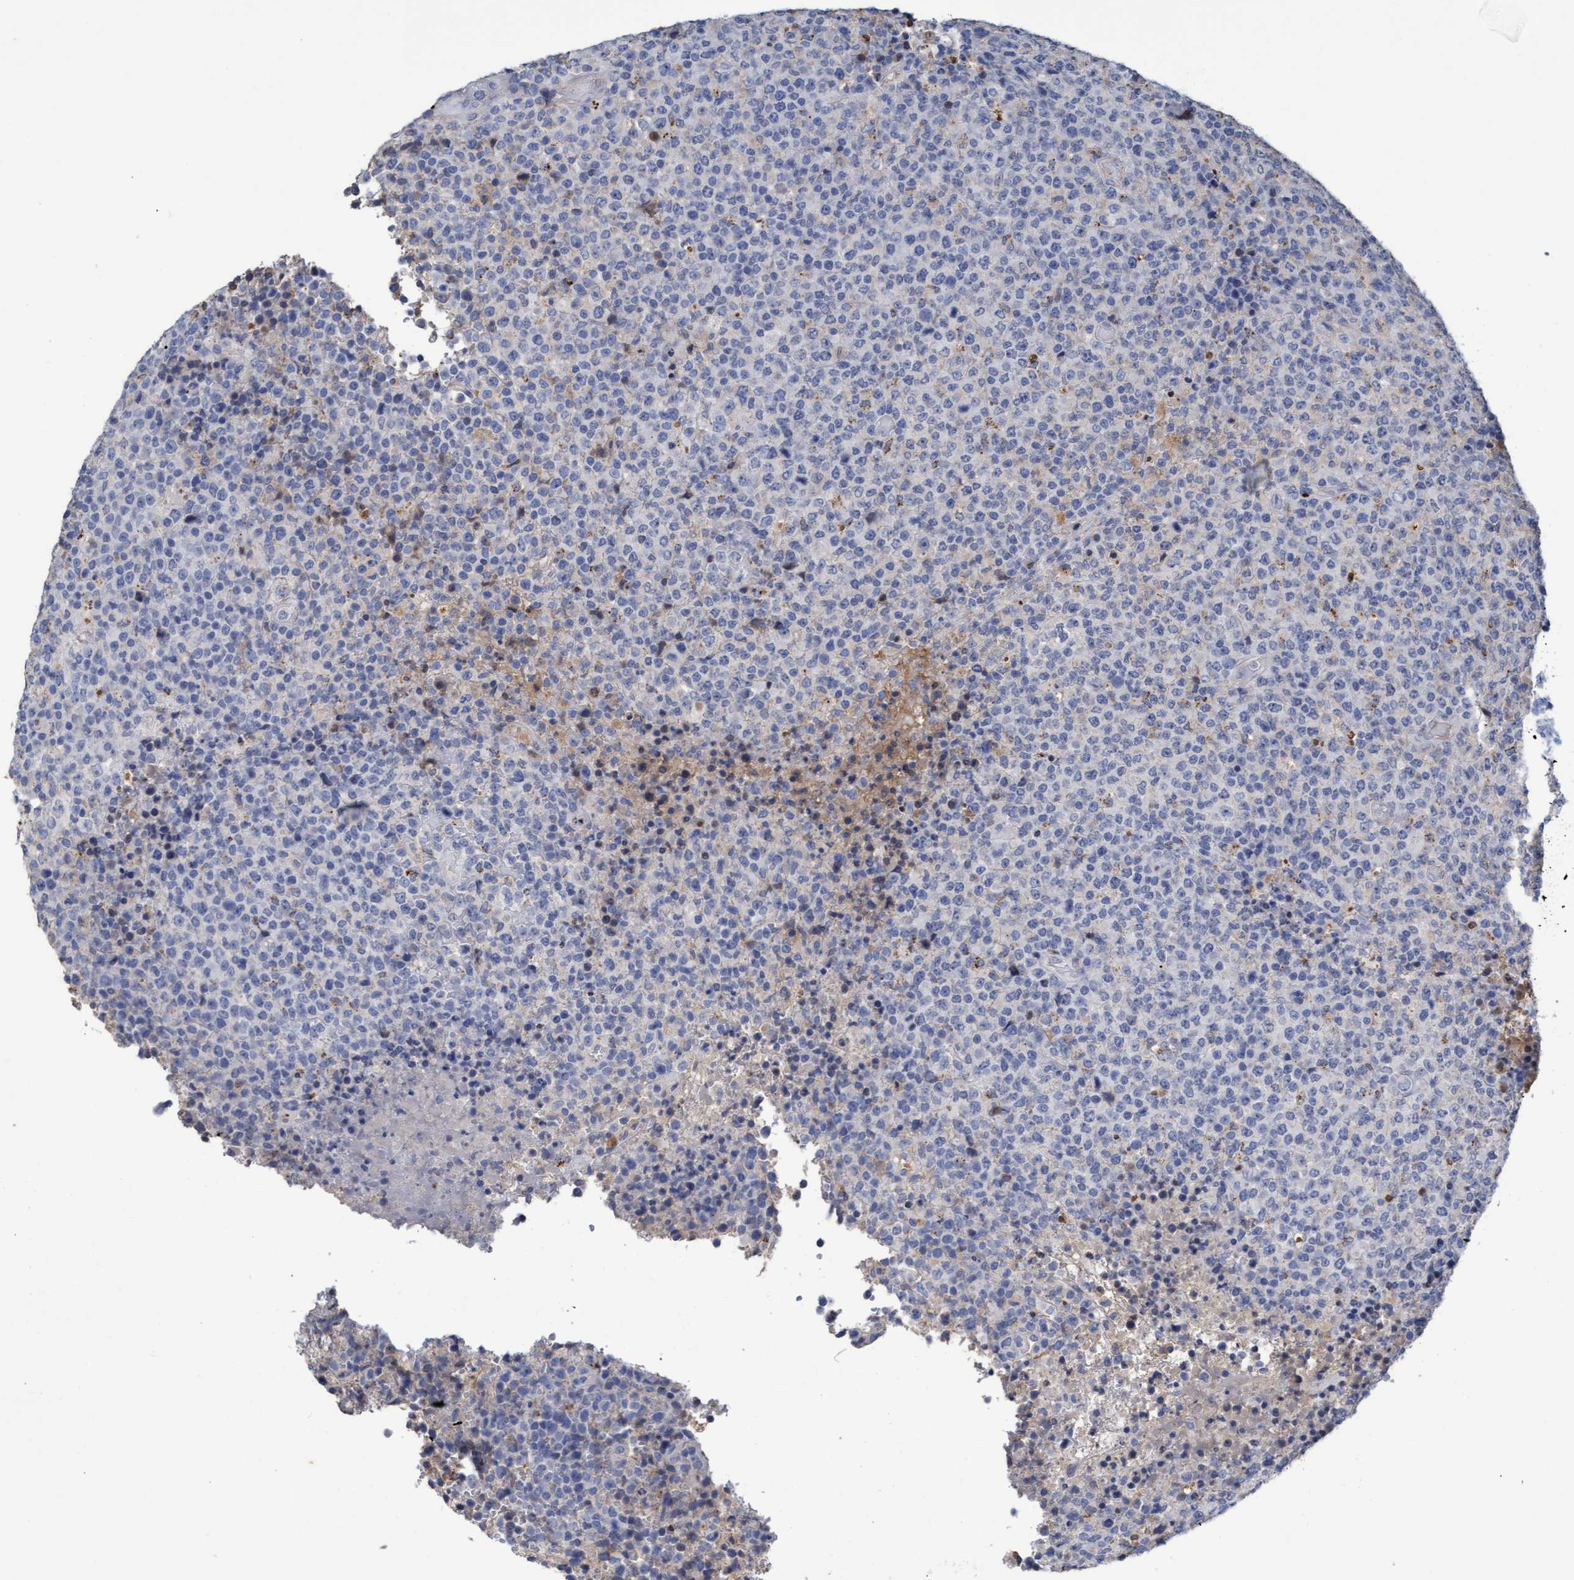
{"staining": {"intensity": "negative", "quantity": "none", "location": "none"}, "tissue": "lymphoma", "cell_type": "Tumor cells", "image_type": "cancer", "snomed": [{"axis": "morphology", "description": "Malignant lymphoma, non-Hodgkin's type, High grade"}, {"axis": "topography", "description": "Lymph node"}], "caption": "A micrograph of human high-grade malignant lymphoma, non-Hodgkin's type is negative for staining in tumor cells.", "gene": "GPR39", "patient": {"sex": "male", "age": 13}}